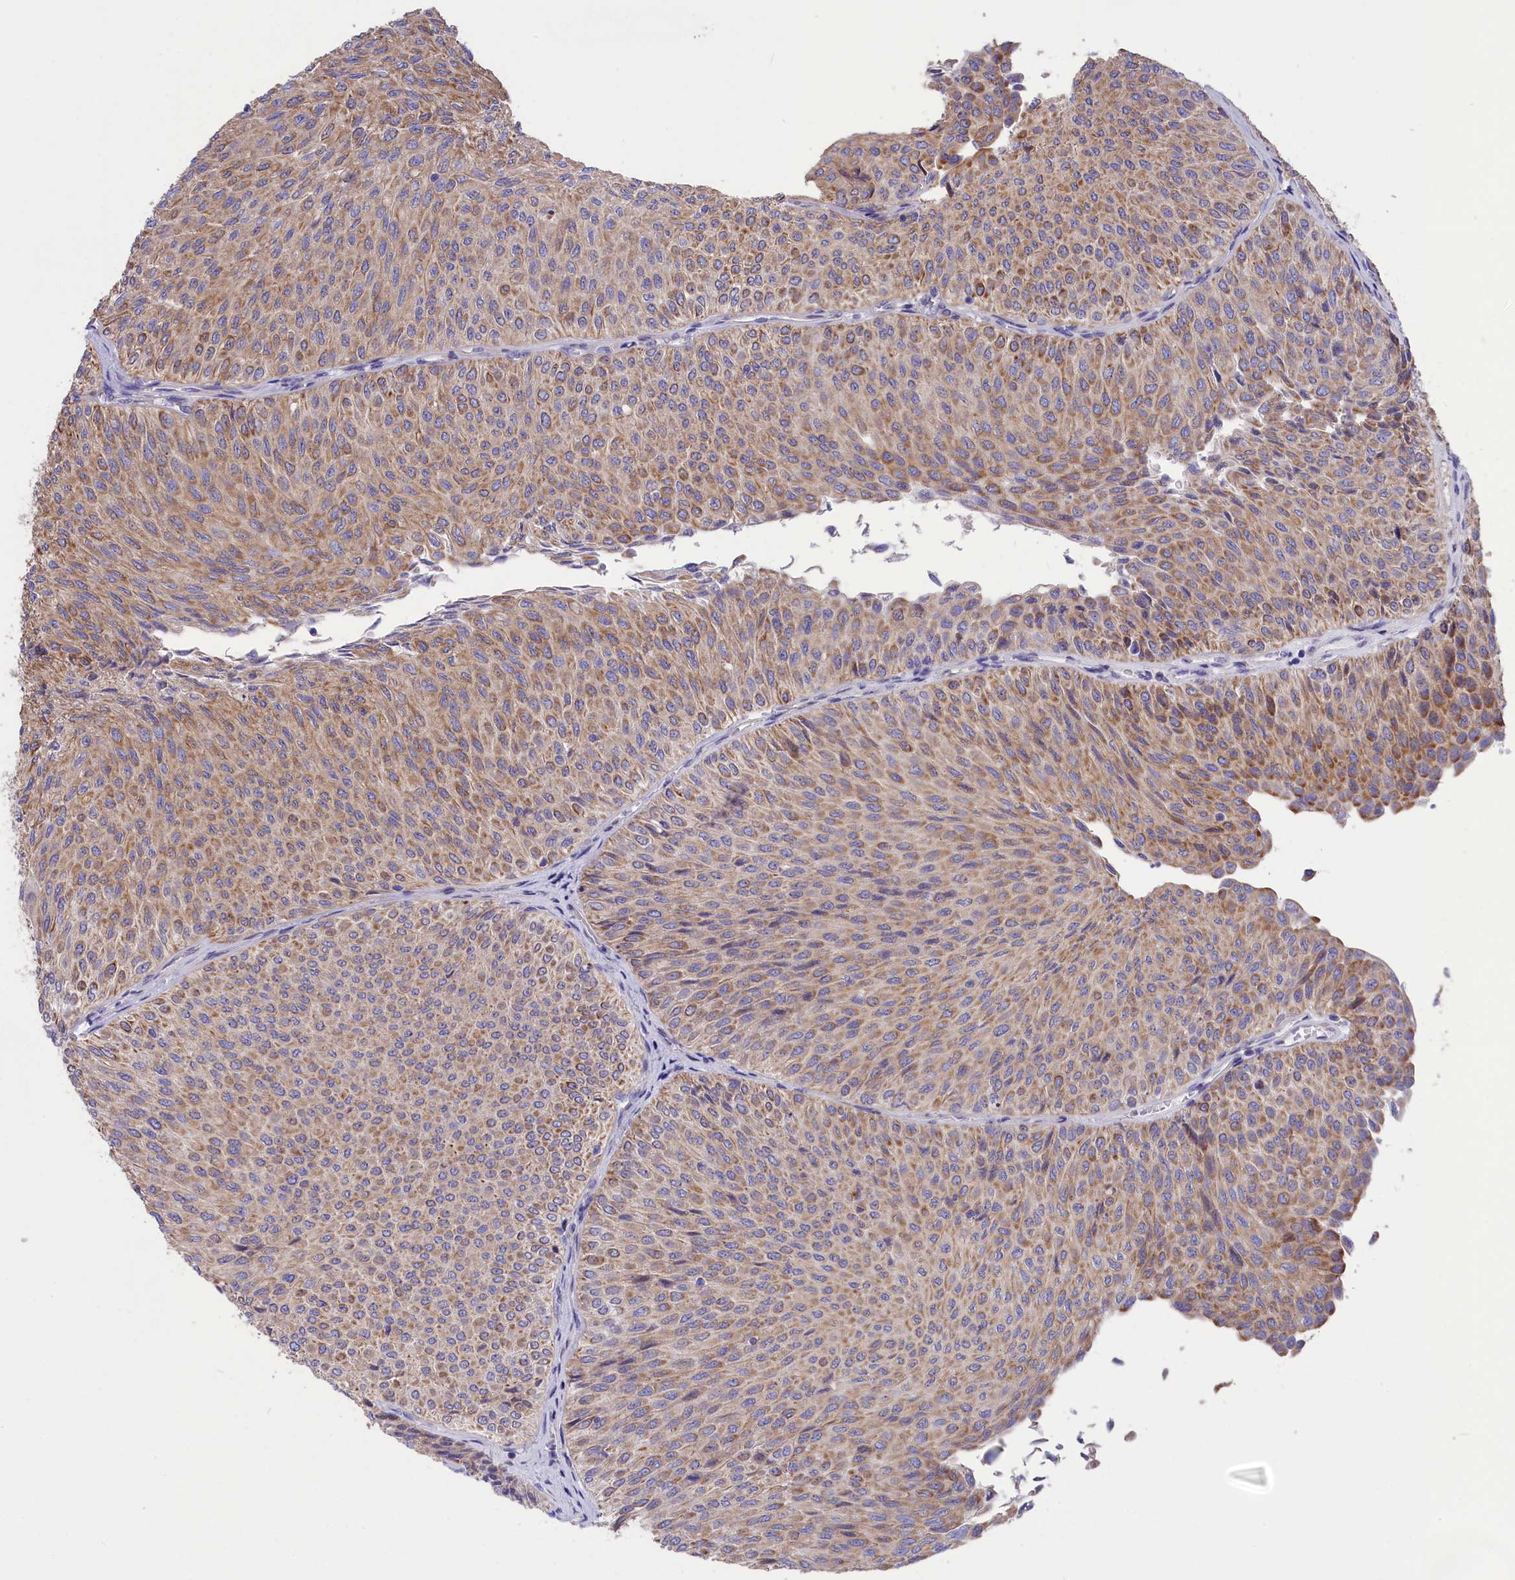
{"staining": {"intensity": "moderate", "quantity": ">75%", "location": "cytoplasmic/membranous"}, "tissue": "urothelial cancer", "cell_type": "Tumor cells", "image_type": "cancer", "snomed": [{"axis": "morphology", "description": "Urothelial carcinoma, Low grade"}, {"axis": "topography", "description": "Urinary bladder"}], "caption": "Immunohistochemistry (DAB (3,3'-diaminobenzidine)) staining of human urothelial carcinoma (low-grade) displays moderate cytoplasmic/membranous protein staining in about >75% of tumor cells.", "gene": "CYP2U1", "patient": {"sex": "male", "age": 78}}